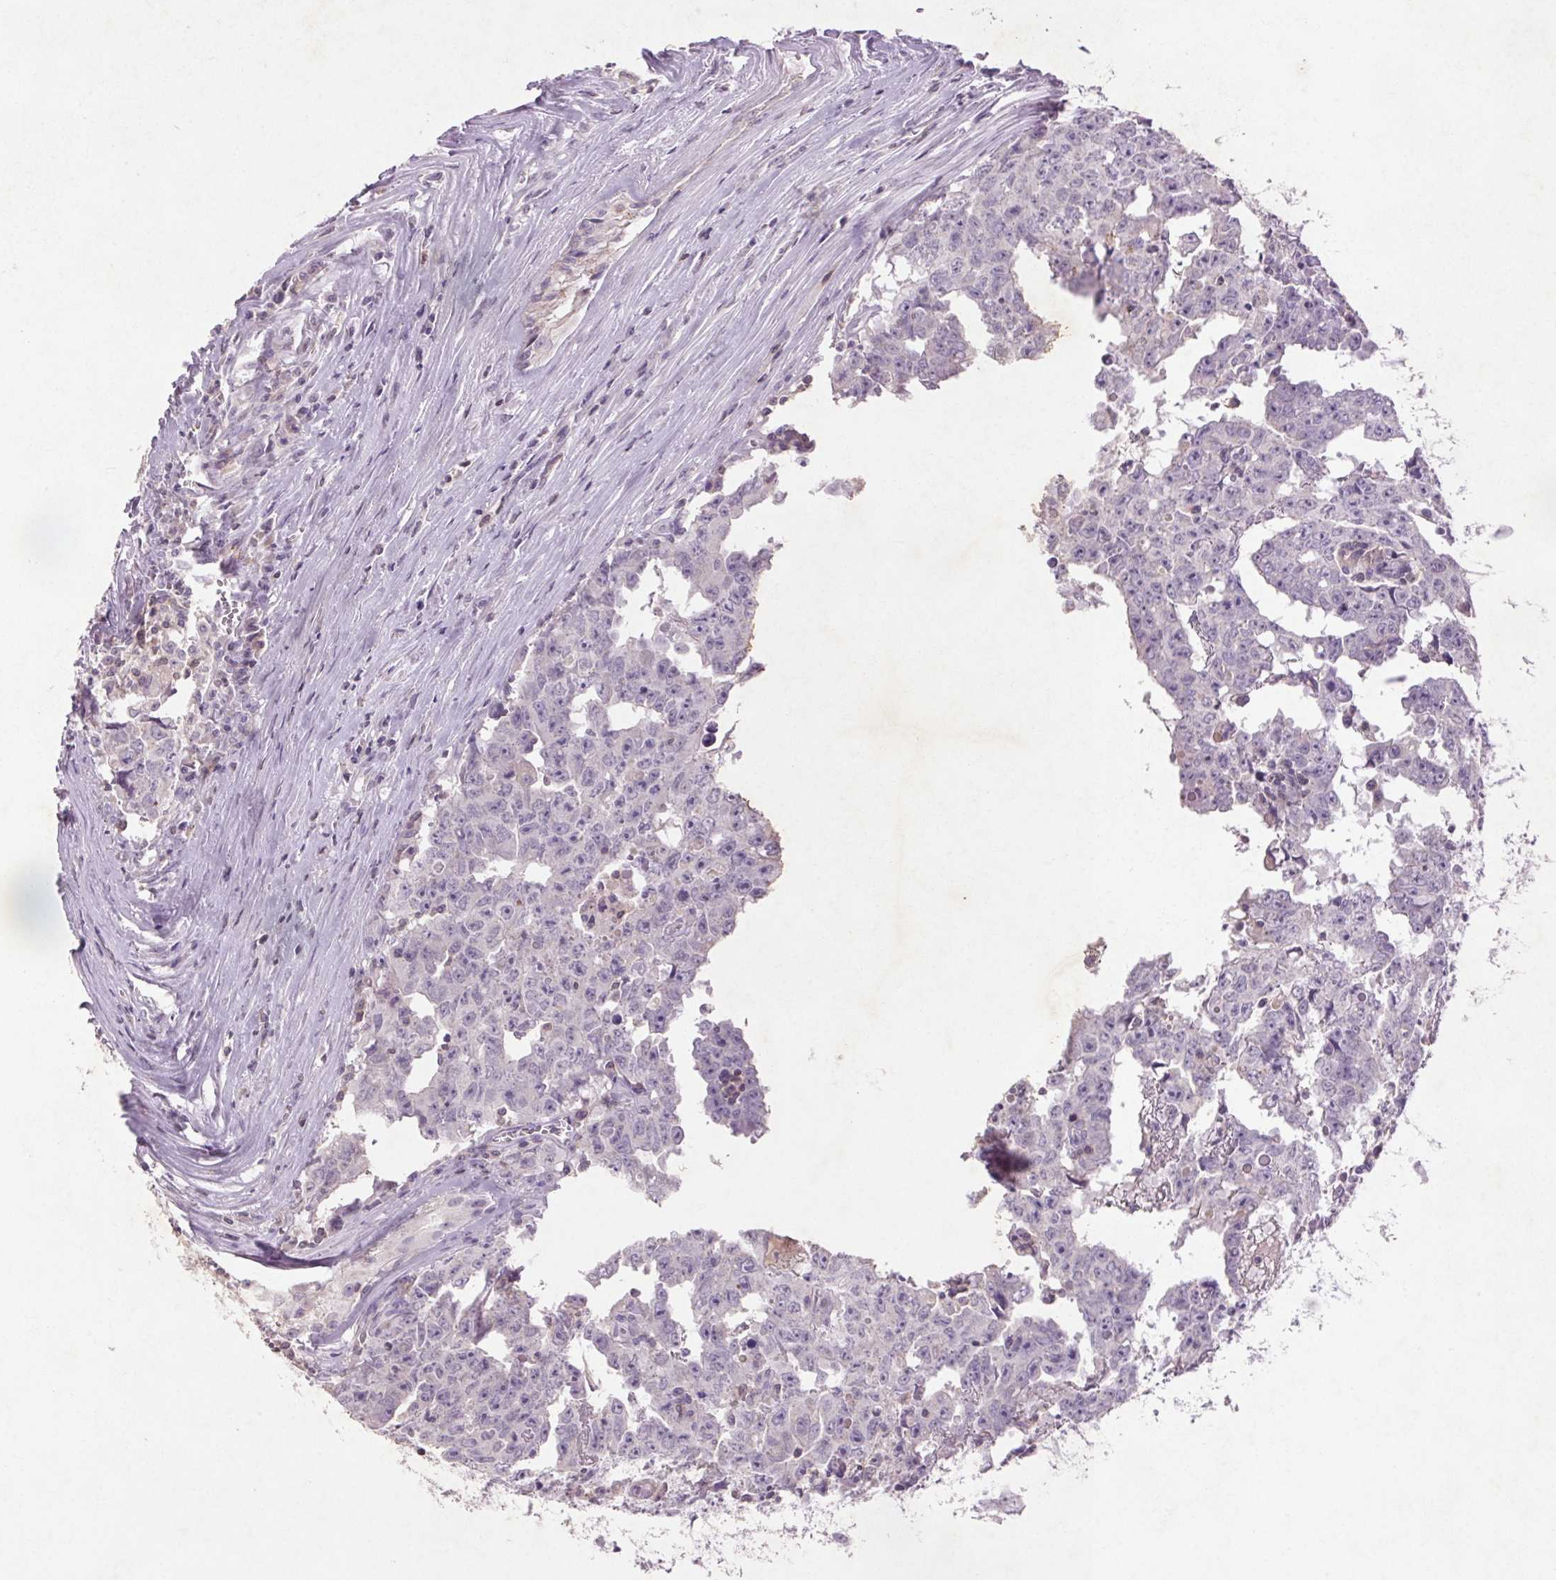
{"staining": {"intensity": "negative", "quantity": "none", "location": "none"}, "tissue": "testis cancer", "cell_type": "Tumor cells", "image_type": "cancer", "snomed": [{"axis": "morphology", "description": "Carcinoma, Embryonal, NOS"}, {"axis": "topography", "description": "Testis"}], "caption": "IHC micrograph of neoplastic tissue: testis cancer (embryonal carcinoma) stained with DAB displays no significant protein staining in tumor cells. (IHC, brightfield microscopy, high magnification).", "gene": "FNDC7", "patient": {"sex": "male", "age": 22}}